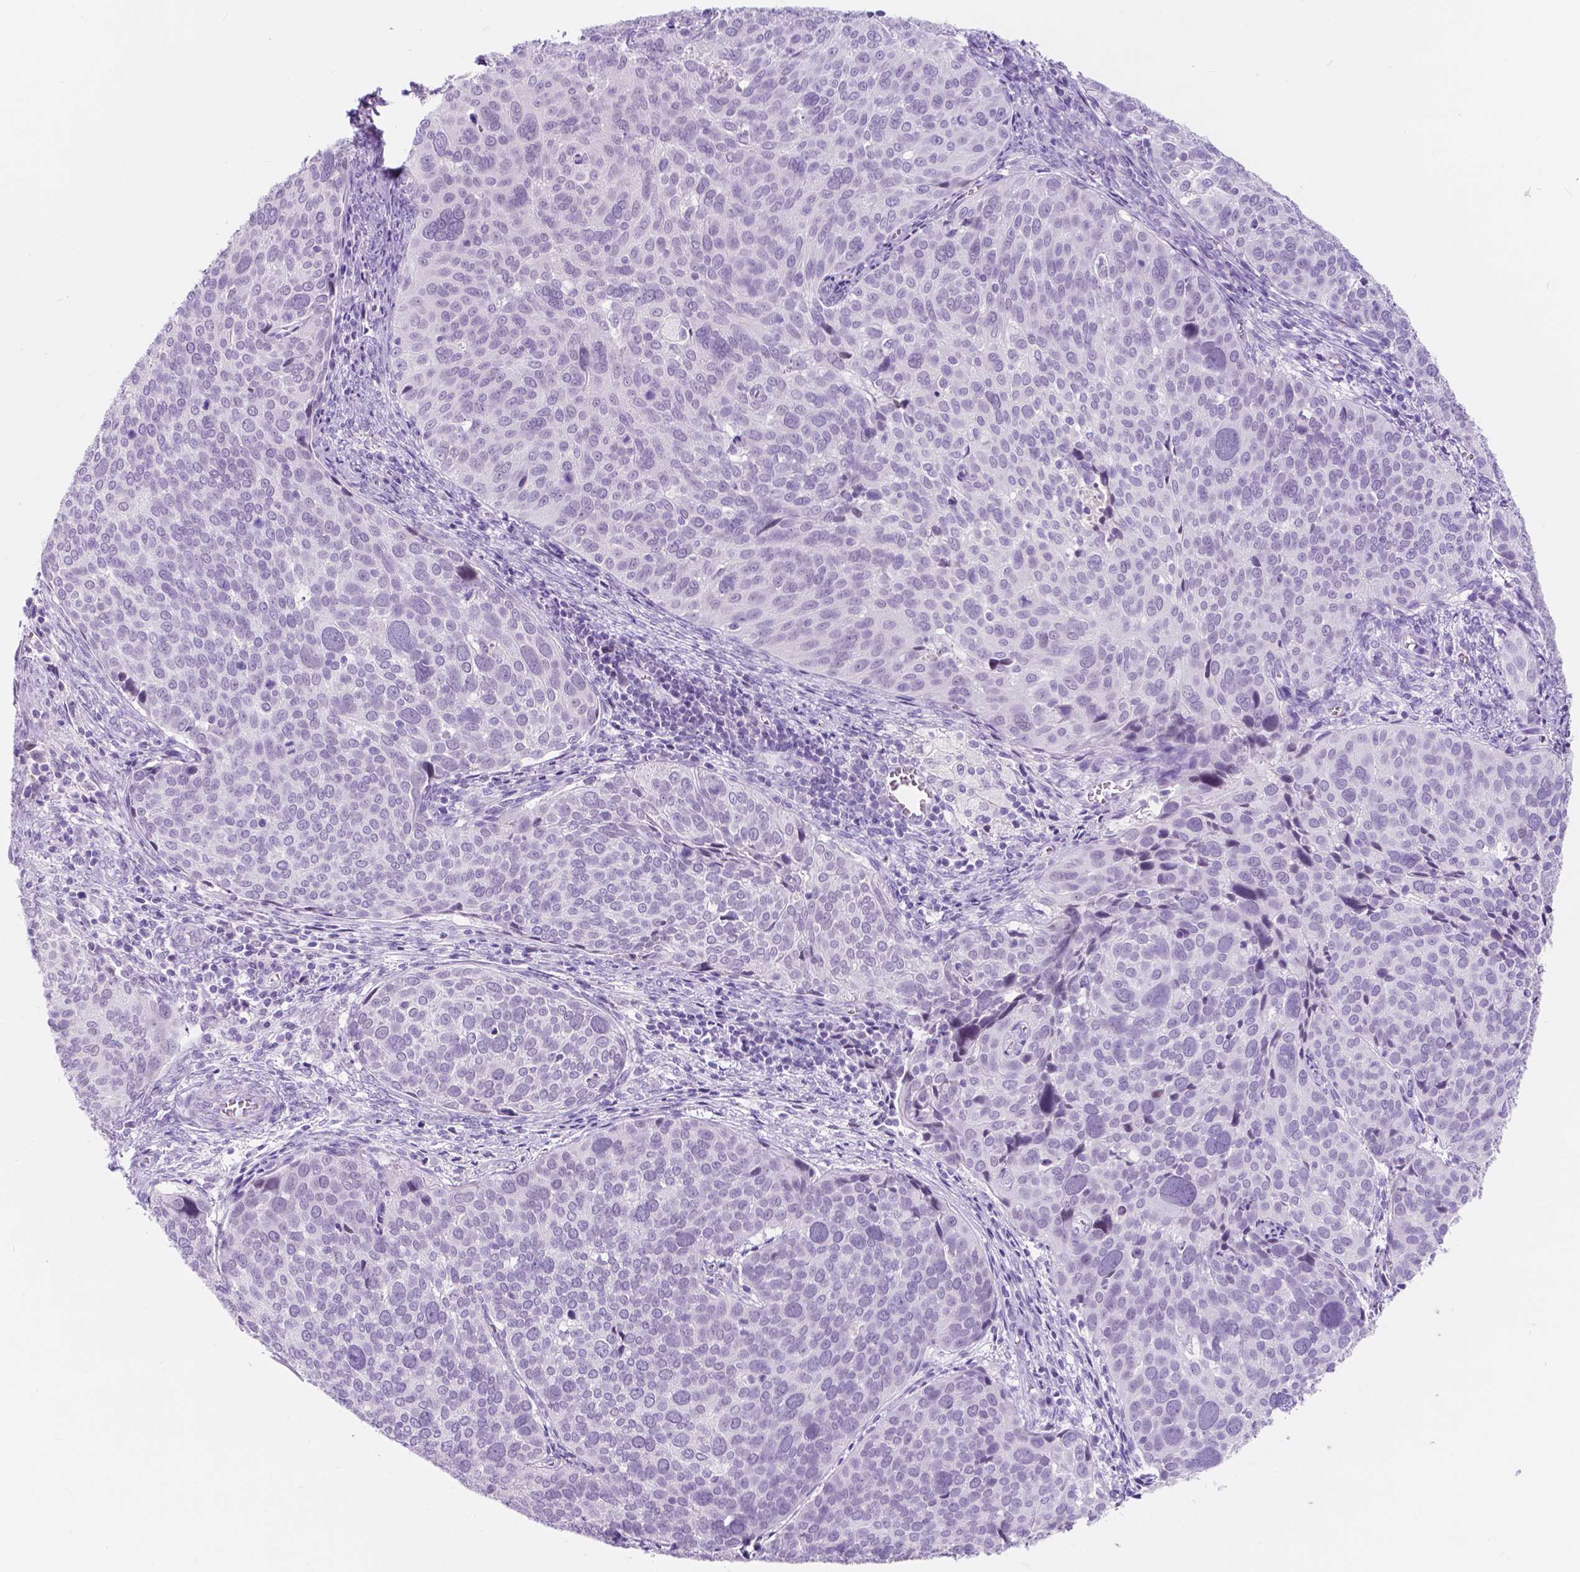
{"staining": {"intensity": "negative", "quantity": "none", "location": "none"}, "tissue": "cervical cancer", "cell_type": "Tumor cells", "image_type": "cancer", "snomed": [{"axis": "morphology", "description": "Squamous cell carcinoma, NOS"}, {"axis": "topography", "description": "Cervix"}], "caption": "Immunohistochemical staining of human cervical squamous cell carcinoma displays no significant positivity in tumor cells. (DAB (3,3'-diaminobenzidine) IHC with hematoxylin counter stain).", "gene": "CUZD1", "patient": {"sex": "female", "age": 39}}